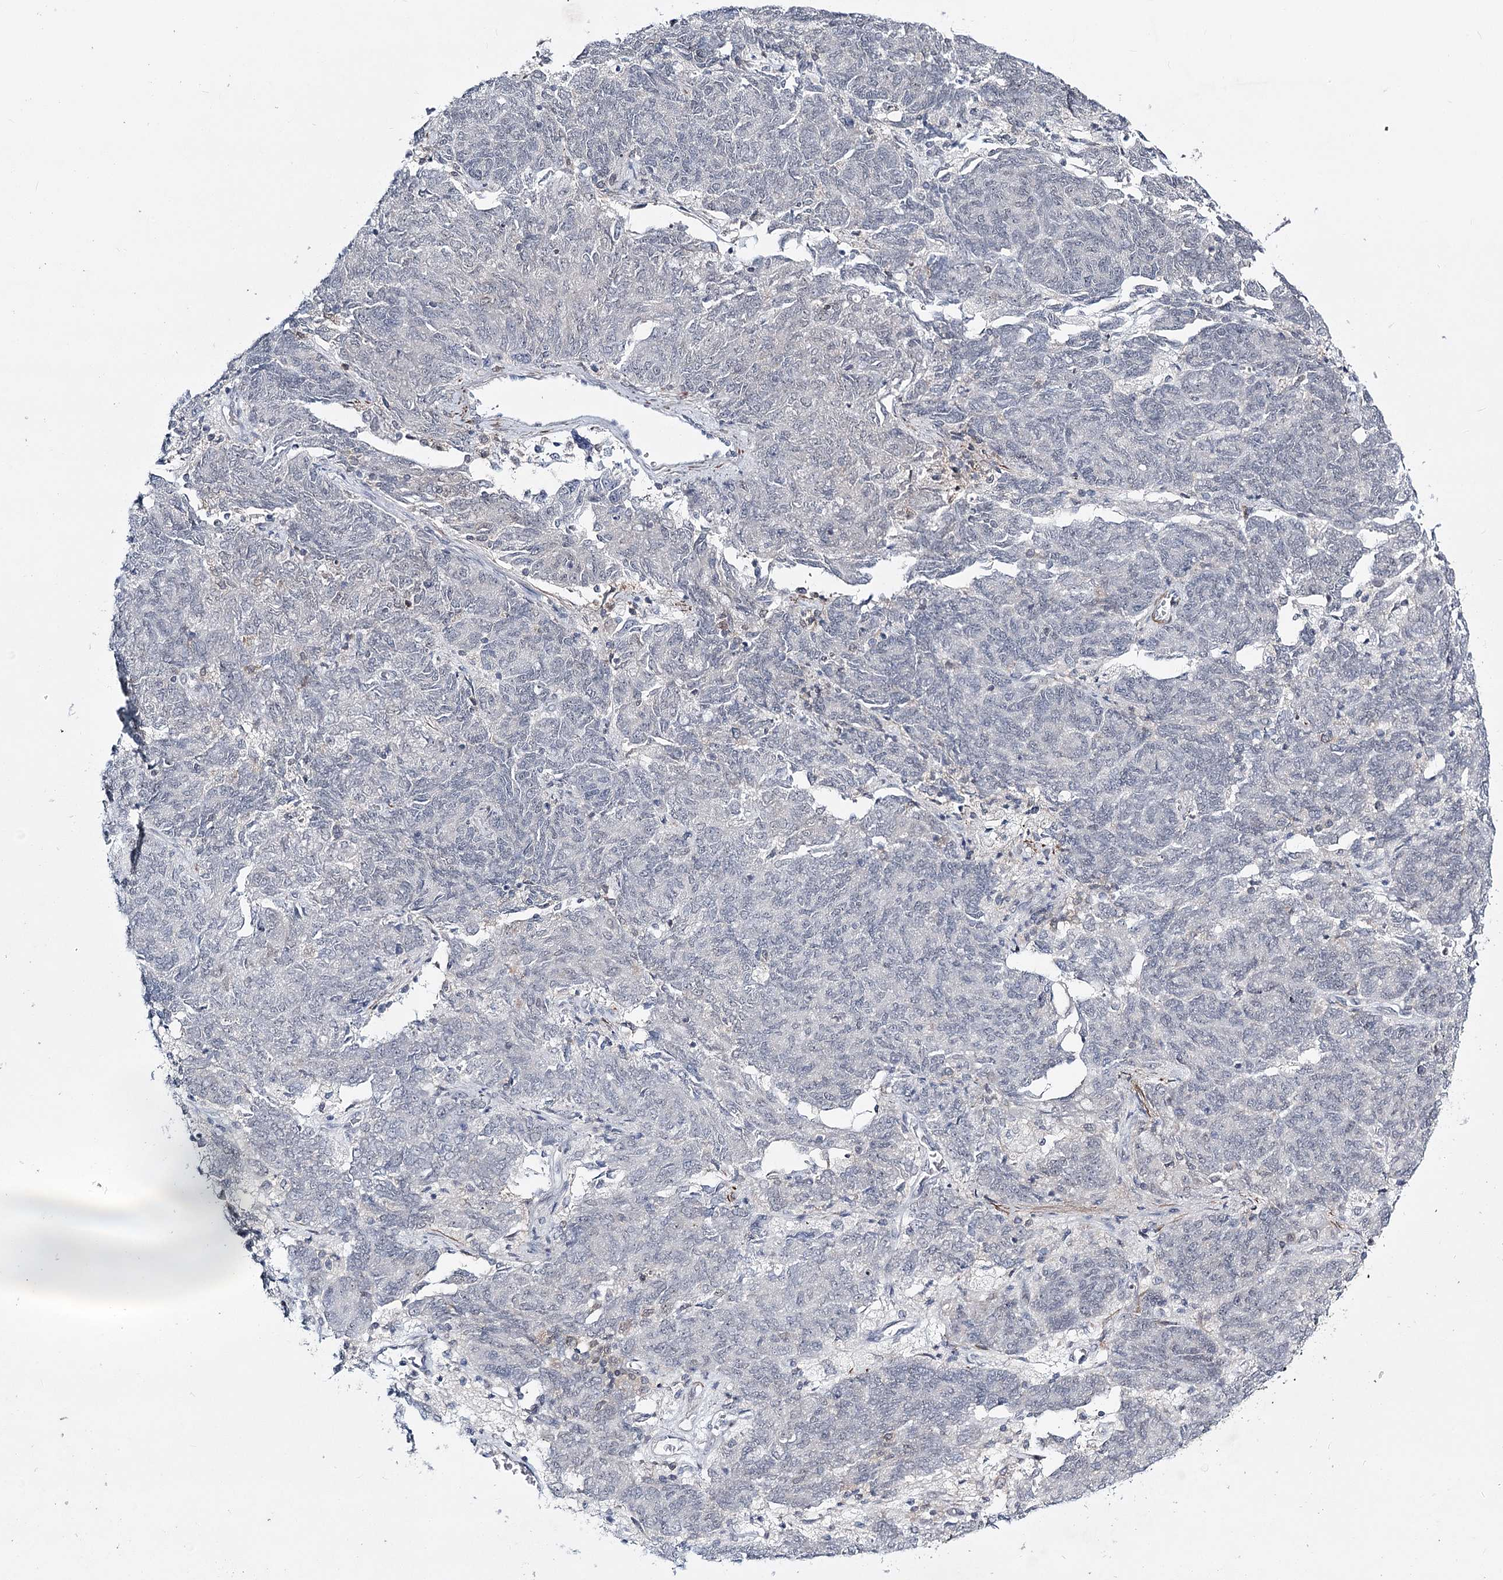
{"staining": {"intensity": "negative", "quantity": "none", "location": "none"}, "tissue": "endometrial cancer", "cell_type": "Tumor cells", "image_type": "cancer", "snomed": [{"axis": "morphology", "description": "Adenocarcinoma, NOS"}, {"axis": "topography", "description": "Endometrium"}], "caption": "Immunohistochemical staining of adenocarcinoma (endometrial) reveals no significant expression in tumor cells.", "gene": "TMEM70", "patient": {"sex": "female", "age": 80}}